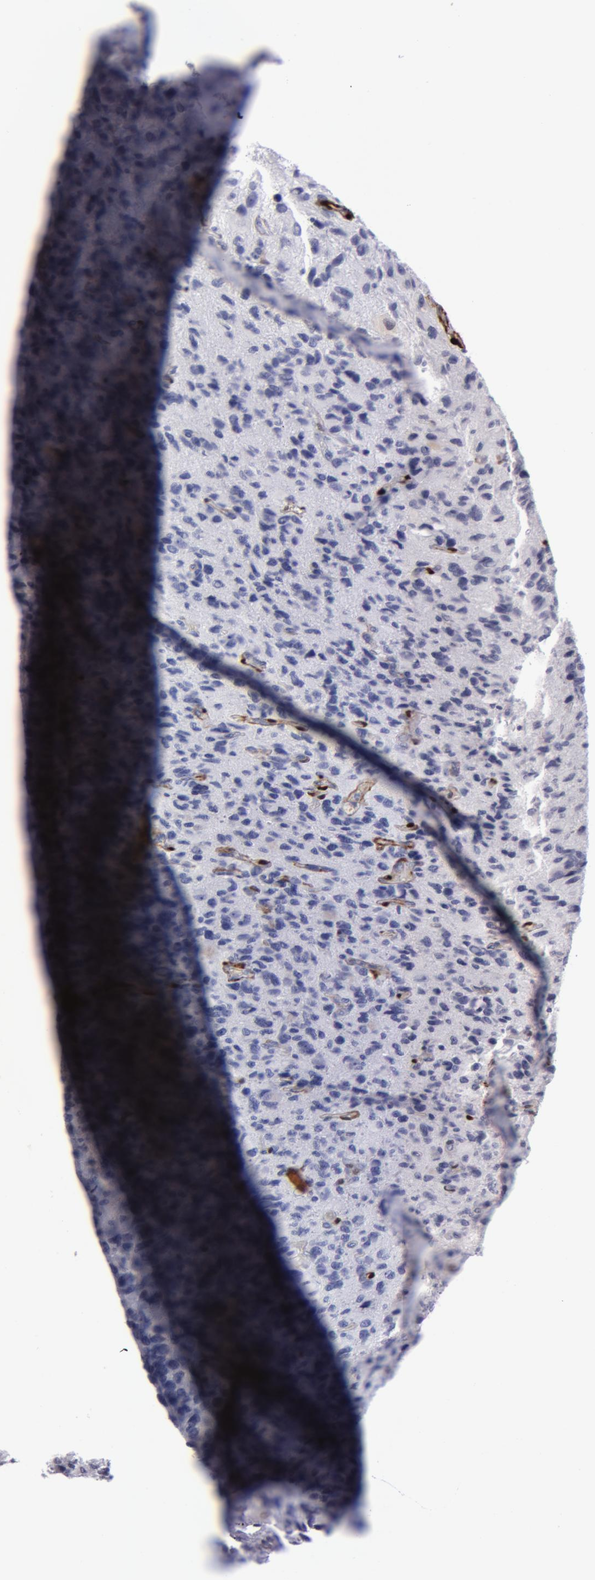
{"staining": {"intensity": "negative", "quantity": "none", "location": "none"}, "tissue": "glioma", "cell_type": "Tumor cells", "image_type": "cancer", "snomed": [{"axis": "morphology", "description": "Glioma, malignant, High grade"}, {"axis": "topography", "description": "Brain"}], "caption": "An immunohistochemistry micrograph of malignant high-grade glioma is shown. There is no staining in tumor cells of malignant high-grade glioma.", "gene": "TAGLN", "patient": {"sex": "male", "age": 77}}